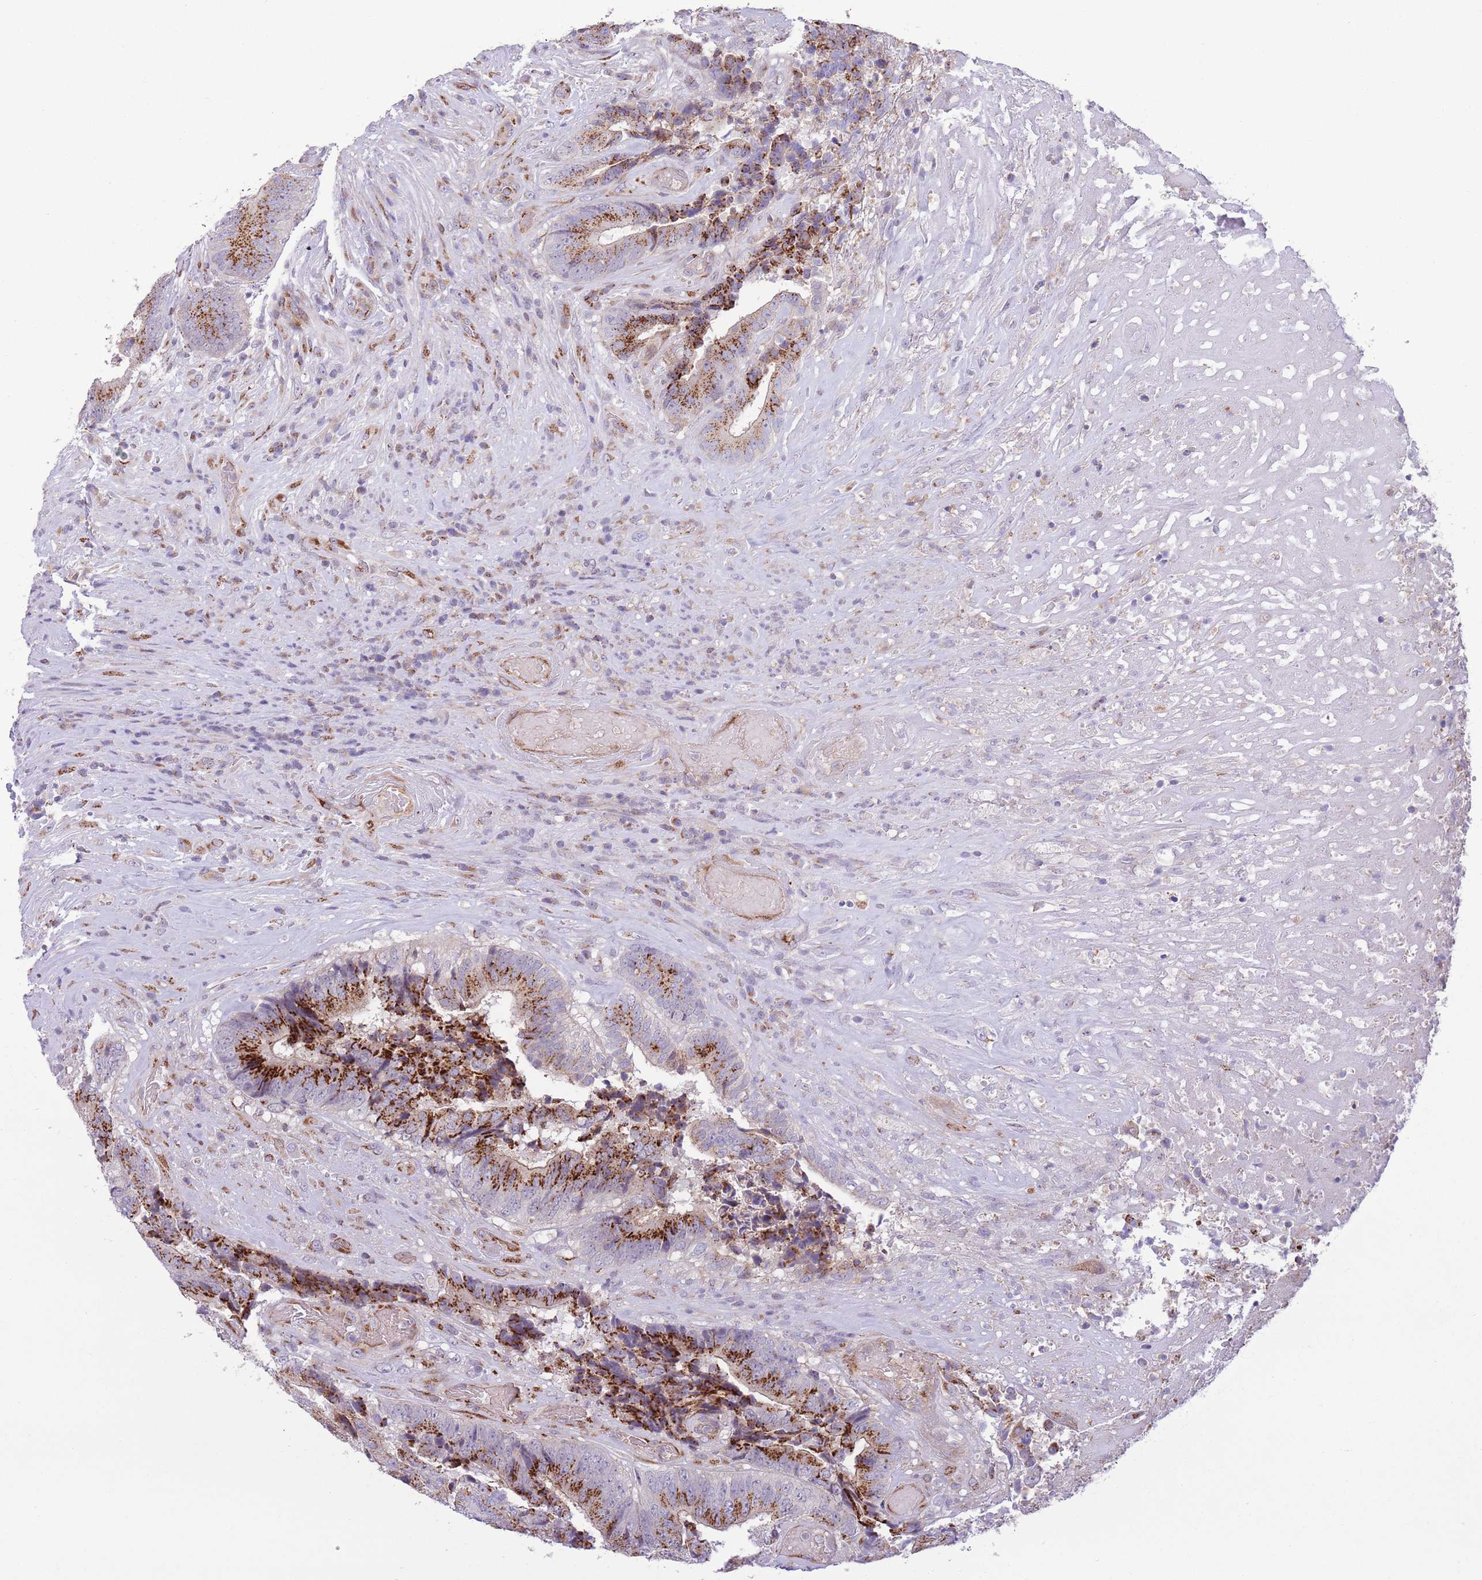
{"staining": {"intensity": "strong", "quantity": ">75%", "location": "cytoplasmic/membranous"}, "tissue": "colorectal cancer", "cell_type": "Tumor cells", "image_type": "cancer", "snomed": [{"axis": "morphology", "description": "Adenocarcinoma, NOS"}, {"axis": "topography", "description": "Rectum"}], "caption": "An image showing strong cytoplasmic/membranous positivity in approximately >75% of tumor cells in colorectal adenocarcinoma, as visualized by brown immunohistochemical staining.", "gene": "C20orf96", "patient": {"sex": "male", "age": 72}}